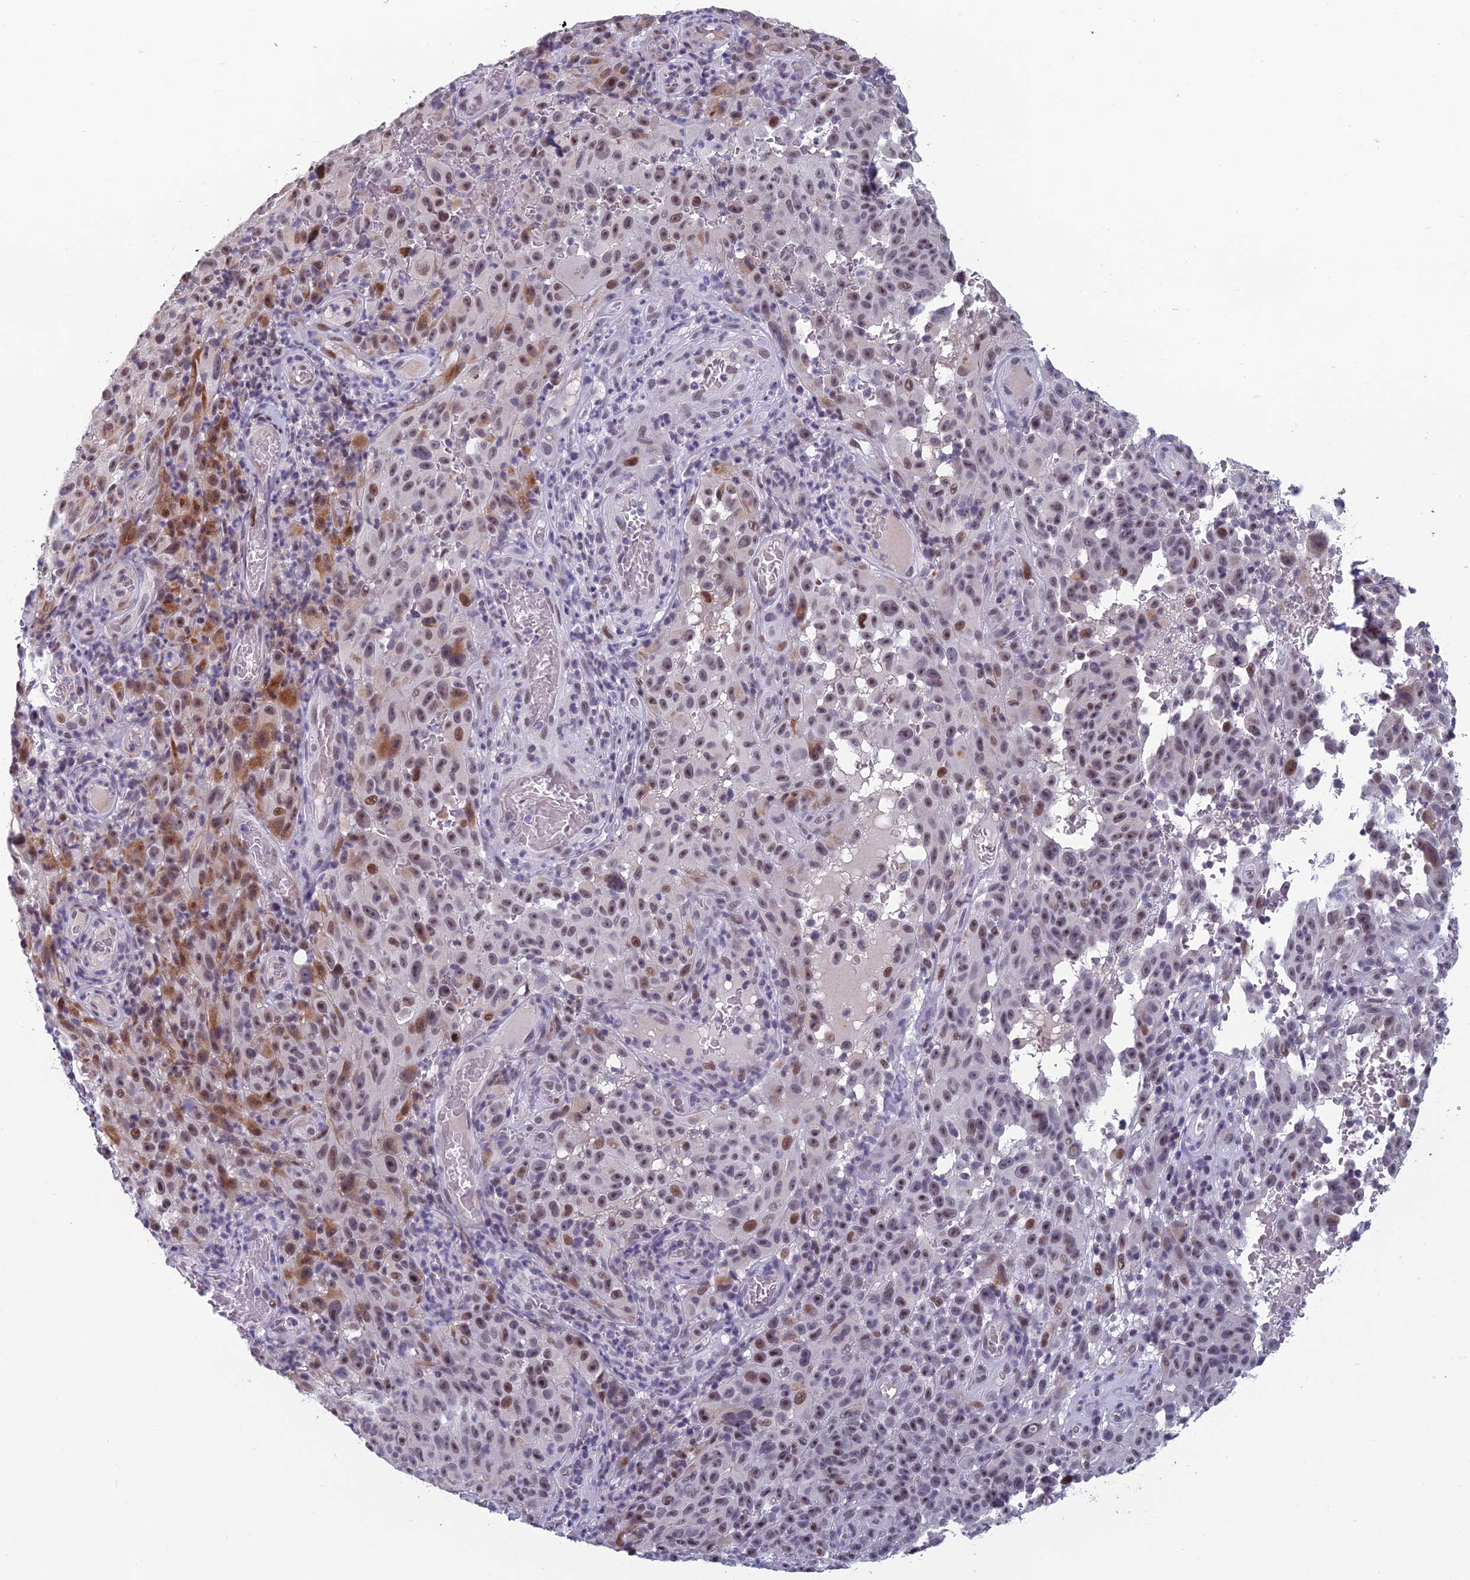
{"staining": {"intensity": "moderate", "quantity": "<25%", "location": "nuclear"}, "tissue": "melanoma", "cell_type": "Tumor cells", "image_type": "cancer", "snomed": [{"axis": "morphology", "description": "Malignant melanoma, NOS"}, {"axis": "topography", "description": "Skin"}], "caption": "Immunohistochemical staining of melanoma demonstrates low levels of moderate nuclear positivity in approximately <25% of tumor cells.", "gene": "RGS17", "patient": {"sex": "female", "age": 82}}